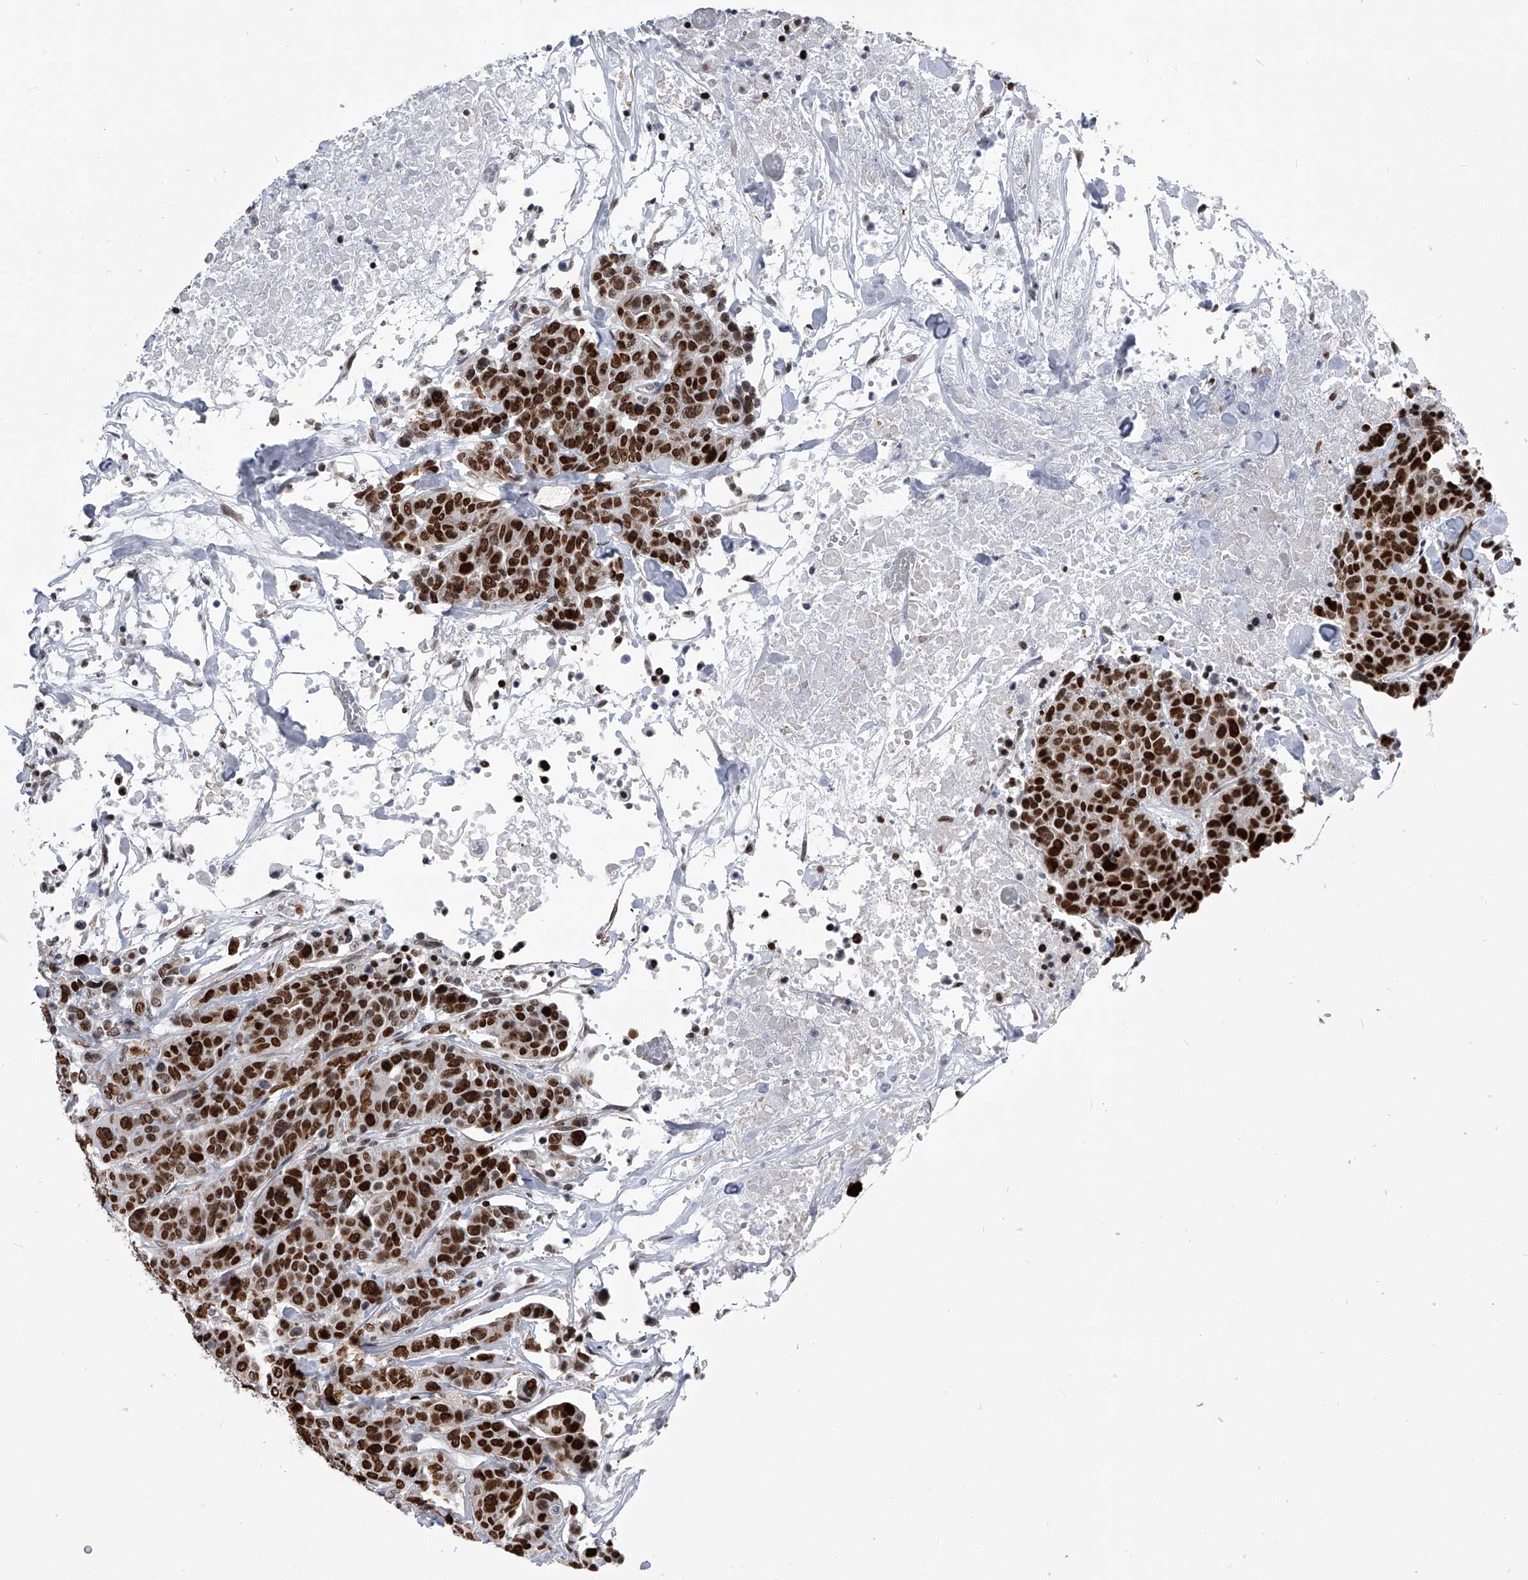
{"staining": {"intensity": "strong", "quantity": ">75%", "location": "nuclear"}, "tissue": "breast cancer", "cell_type": "Tumor cells", "image_type": "cancer", "snomed": [{"axis": "morphology", "description": "Duct carcinoma"}, {"axis": "topography", "description": "Breast"}], "caption": "Immunohistochemical staining of human breast cancer (infiltrating ductal carcinoma) shows strong nuclear protein staining in about >75% of tumor cells.", "gene": "SIM2", "patient": {"sex": "female", "age": 37}}